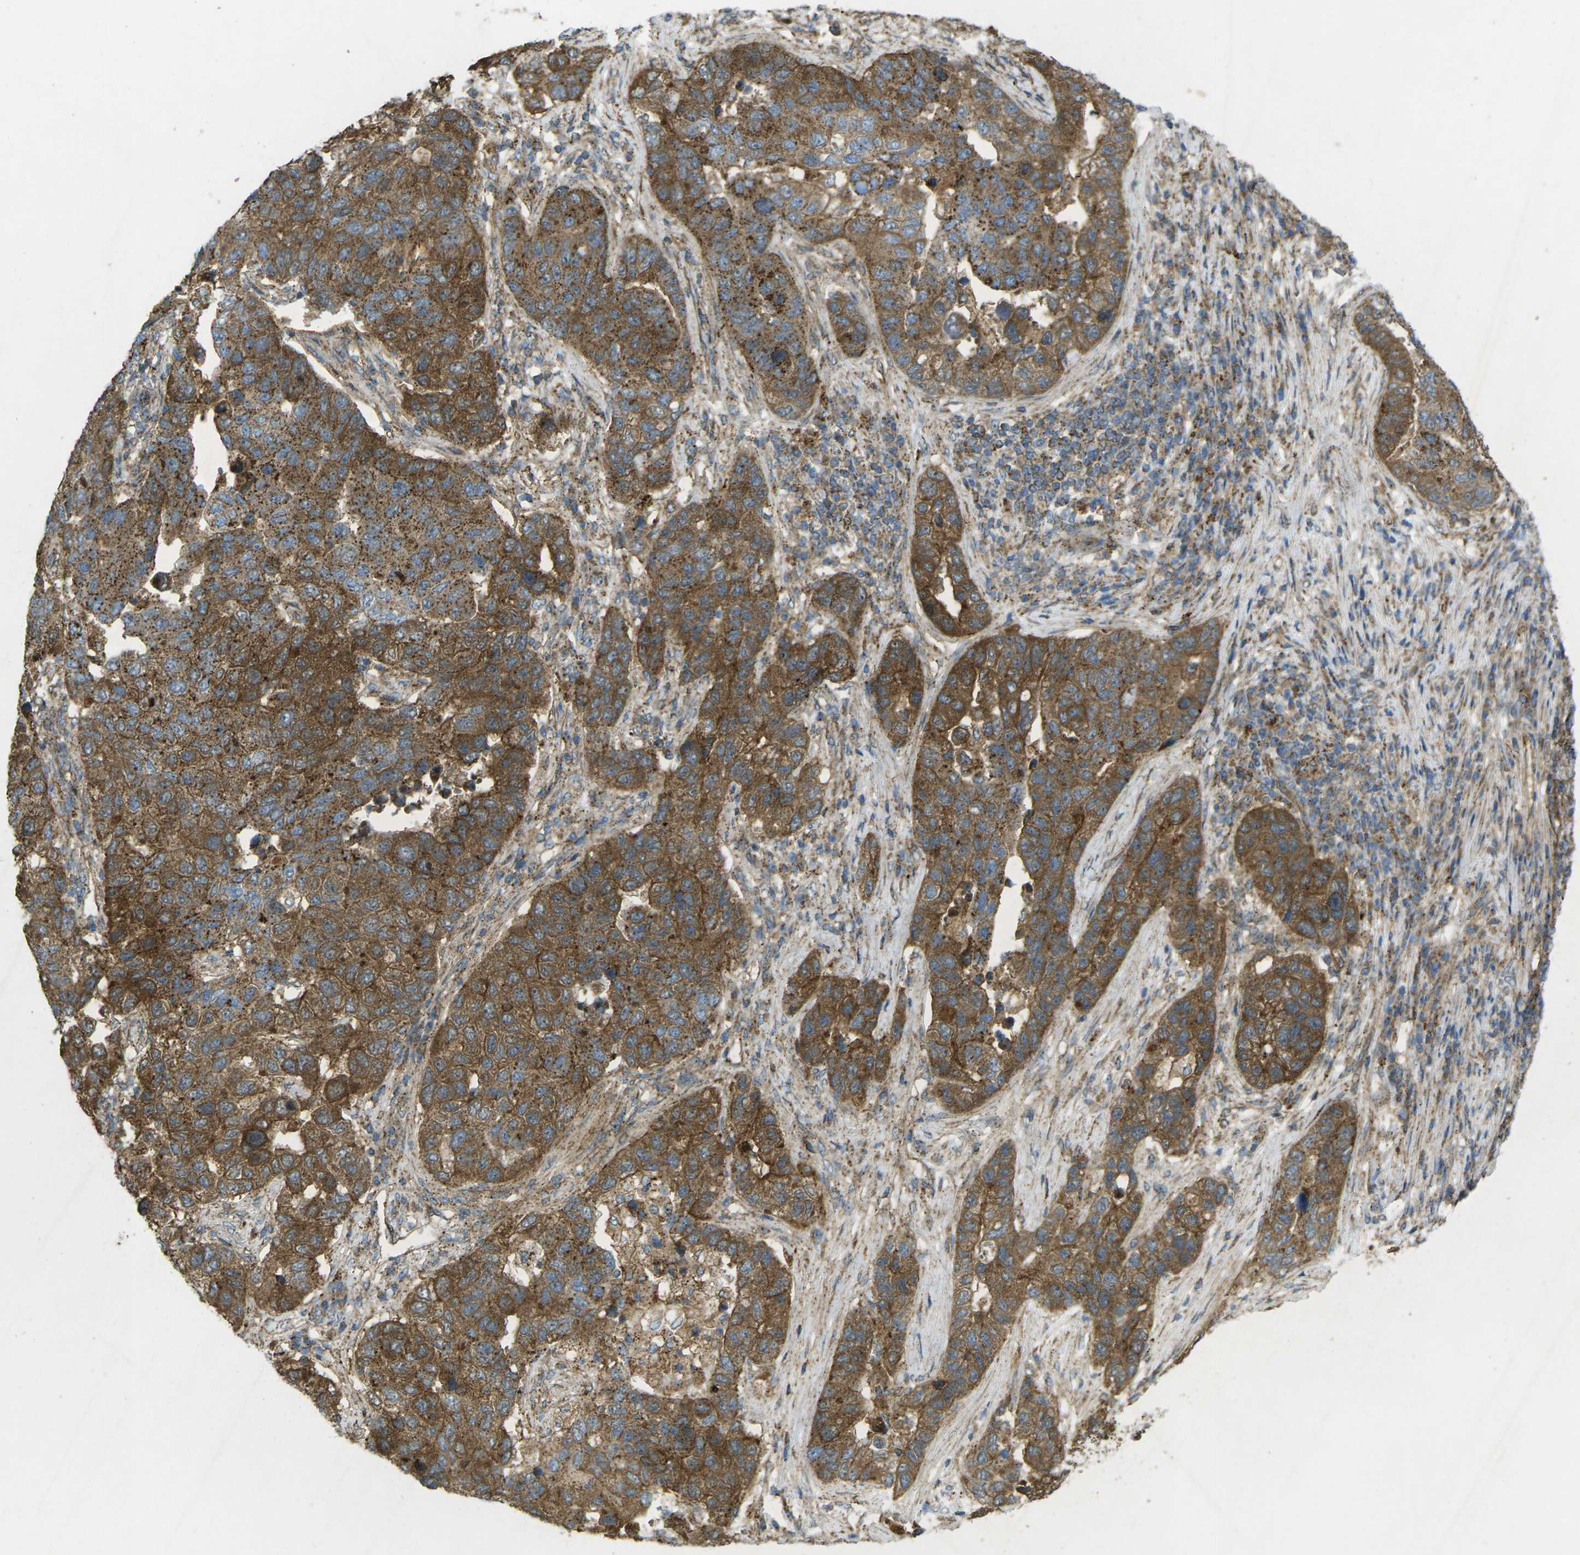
{"staining": {"intensity": "strong", "quantity": ">75%", "location": "cytoplasmic/membranous"}, "tissue": "pancreatic cancer", "cell_type": "Tumor cells", "image_type": "cancer", "snomed": [{"axis": "morphology", "description": "Adenocarcinoma, NOS"}, {"axis": "topography", "description": "Pancreas"}], "caption": "Adenocarcinoma (pancreatic) stained for a protein demonstrates strong cytoplasmic/membranous positivity in tumor cells.", "gene": "CHMP3", "patient": {"sex": "female", "age": 61}}